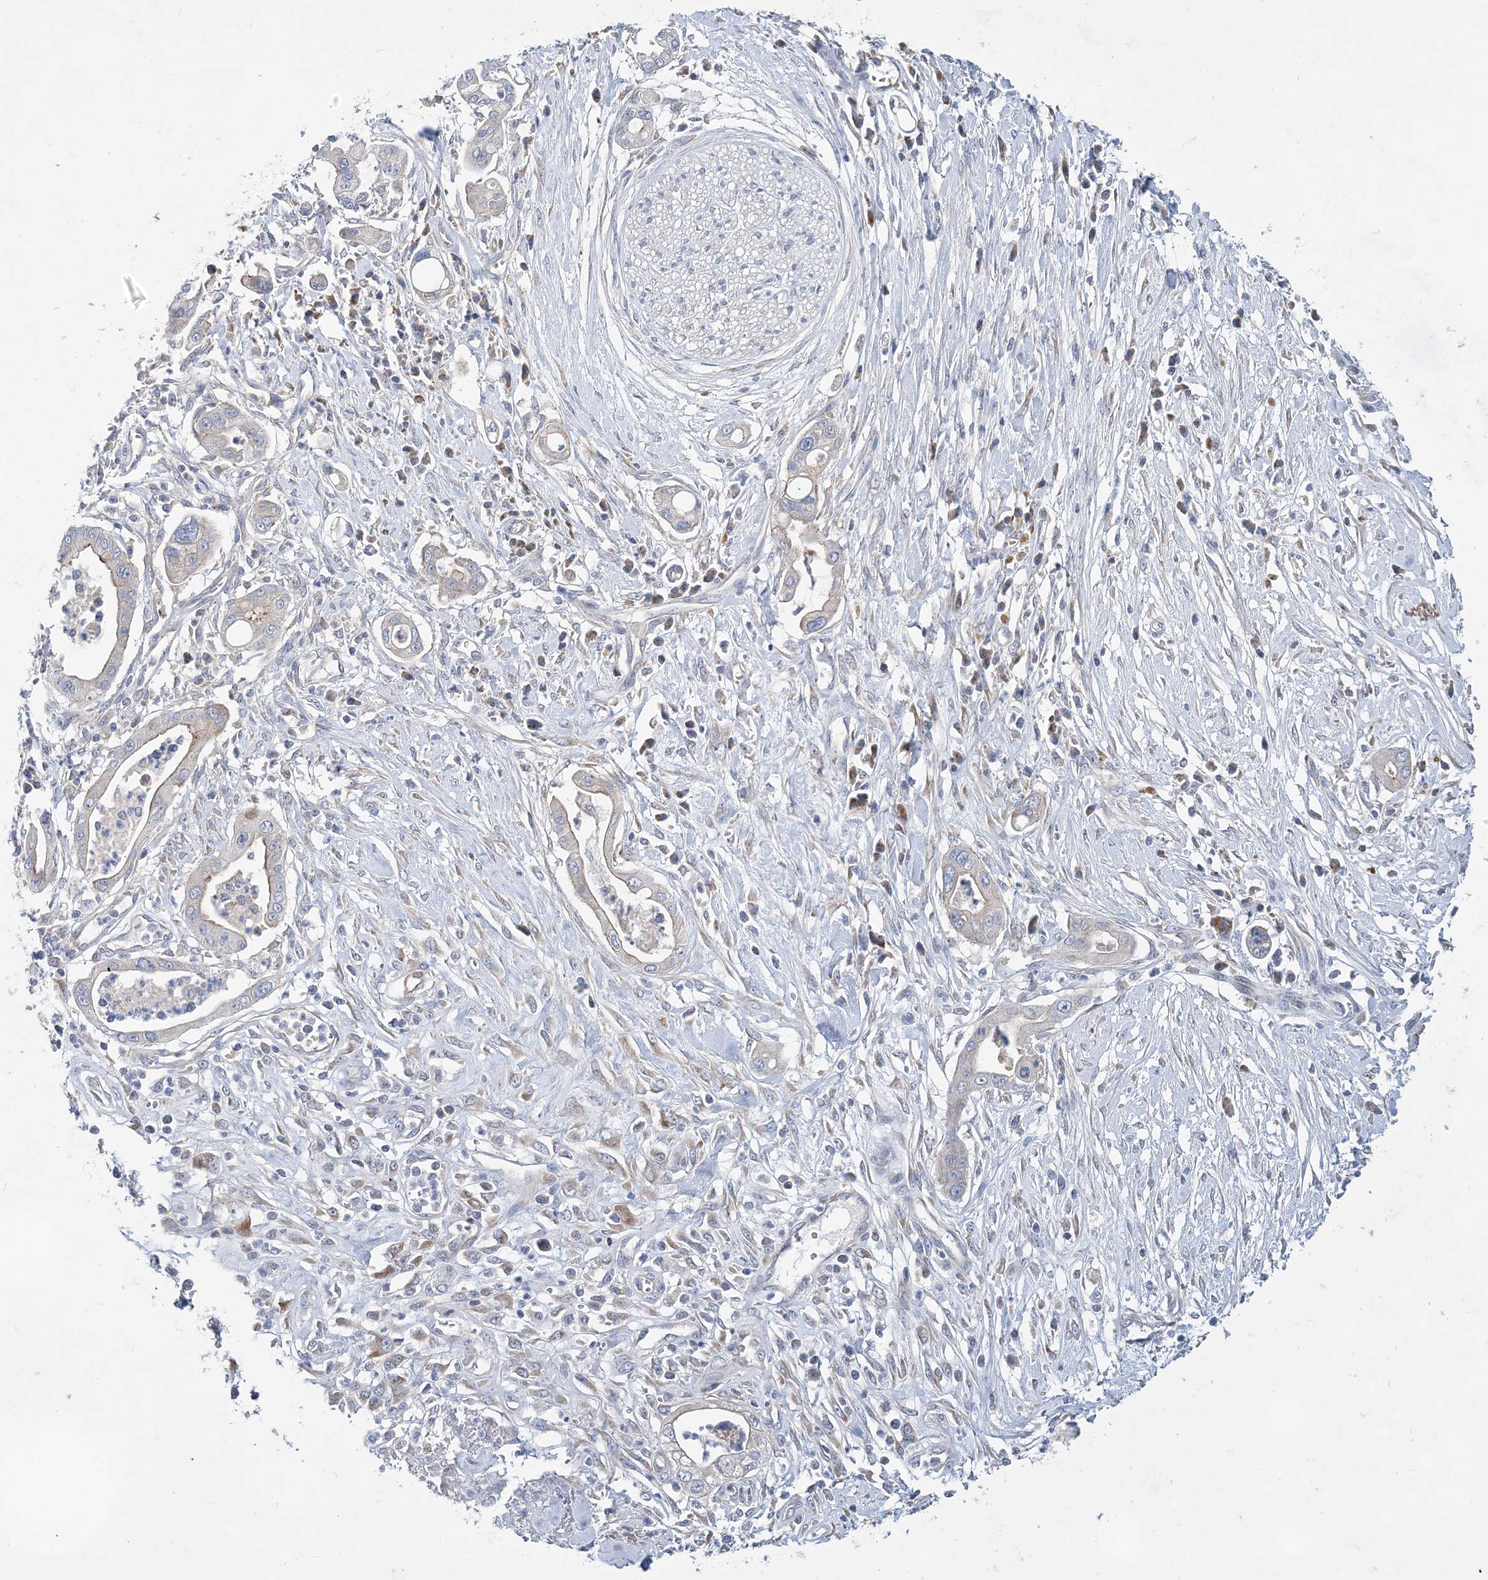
{"staining": {"intensity": "negative", "quantity": "none", "location": "none"}, "tissue": "pancreatic cancer", "cell_type": "Tumor cells", "image_type": "cancer", "snomed": [{"axis": "morphology", "description": "Adenocarcinoma, NOS"}, {"axis": "topography", "description": "Pancreas"}], "caption": "Immunohistochemistry (IHC) of human adenocarcinoma (pancreatic) demonstrates no expression in tumor cells.", "gene": "TRAPPC13", "patient": {"sex": "male", "age": 68}}